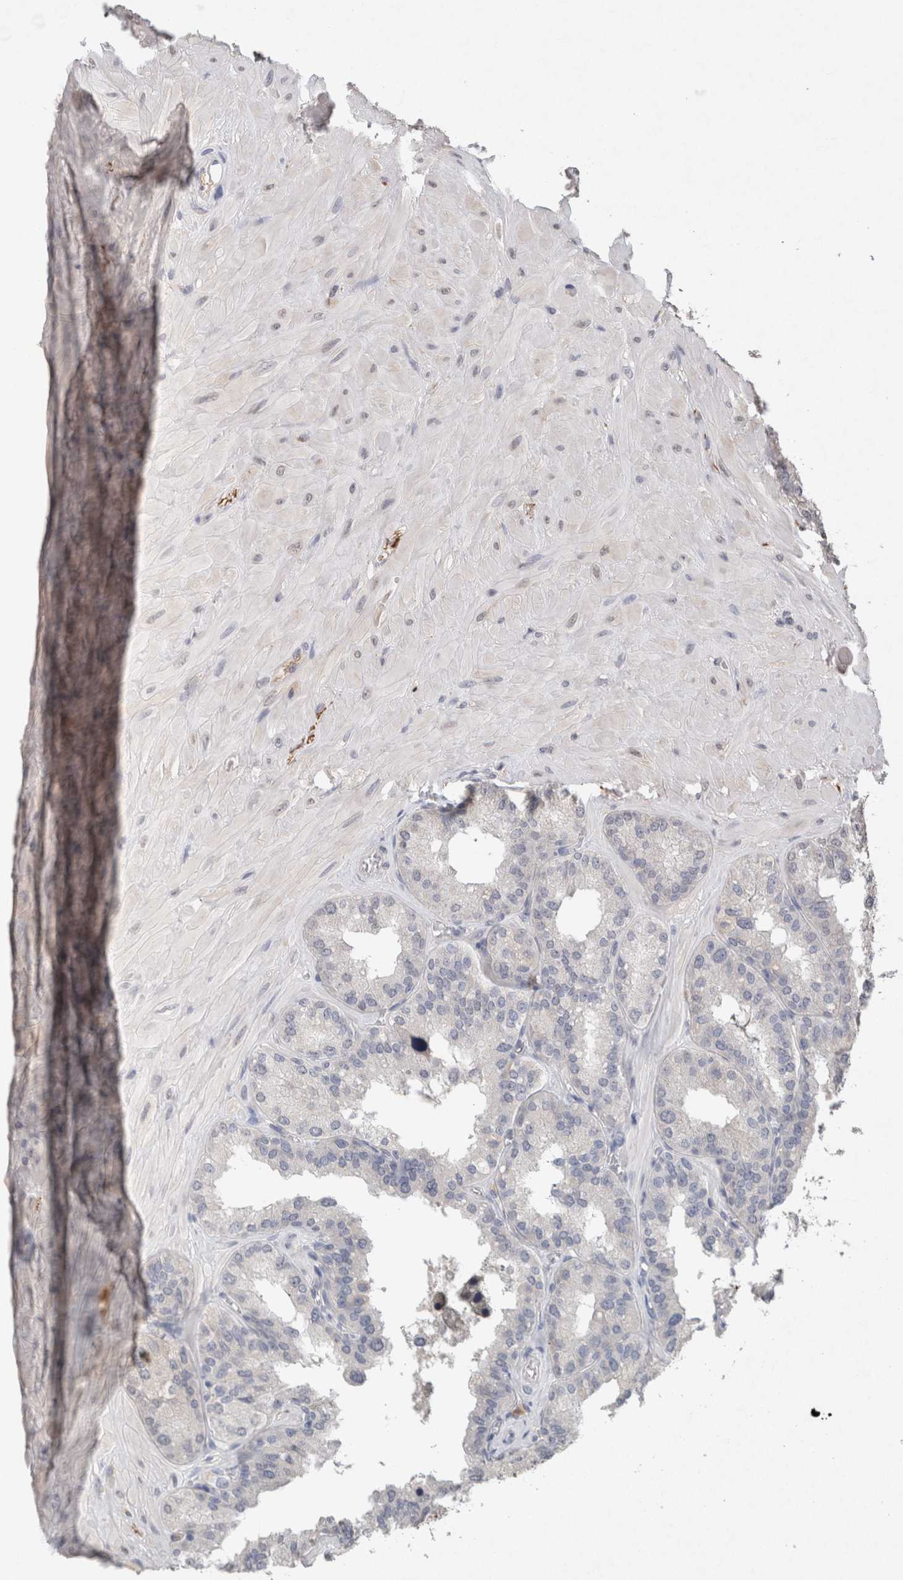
{"staining": {"intensity": "negative", "quantity": "none", "location": "none"}, "tissue": "seminal vesicle", "cell_type": "Glandular cells", "image_type": "normal", "snomed": [{"axis": "morphology", "description": "Normal tissue, NOS"}, {"axis": "topography", "description": "Prostate"}, {"axis": "topography", "description": "Seminal veicle"}], "caption": "IHC of unremarkable seminal vesicle demonstrates no staining in glandular cells. (DAB (3,3'-diaminobenzidine) immunohistochemistry with hematoxylin counter stain).", "gene": "FABP7", "patient": {"sex": "male", "age": 51}}